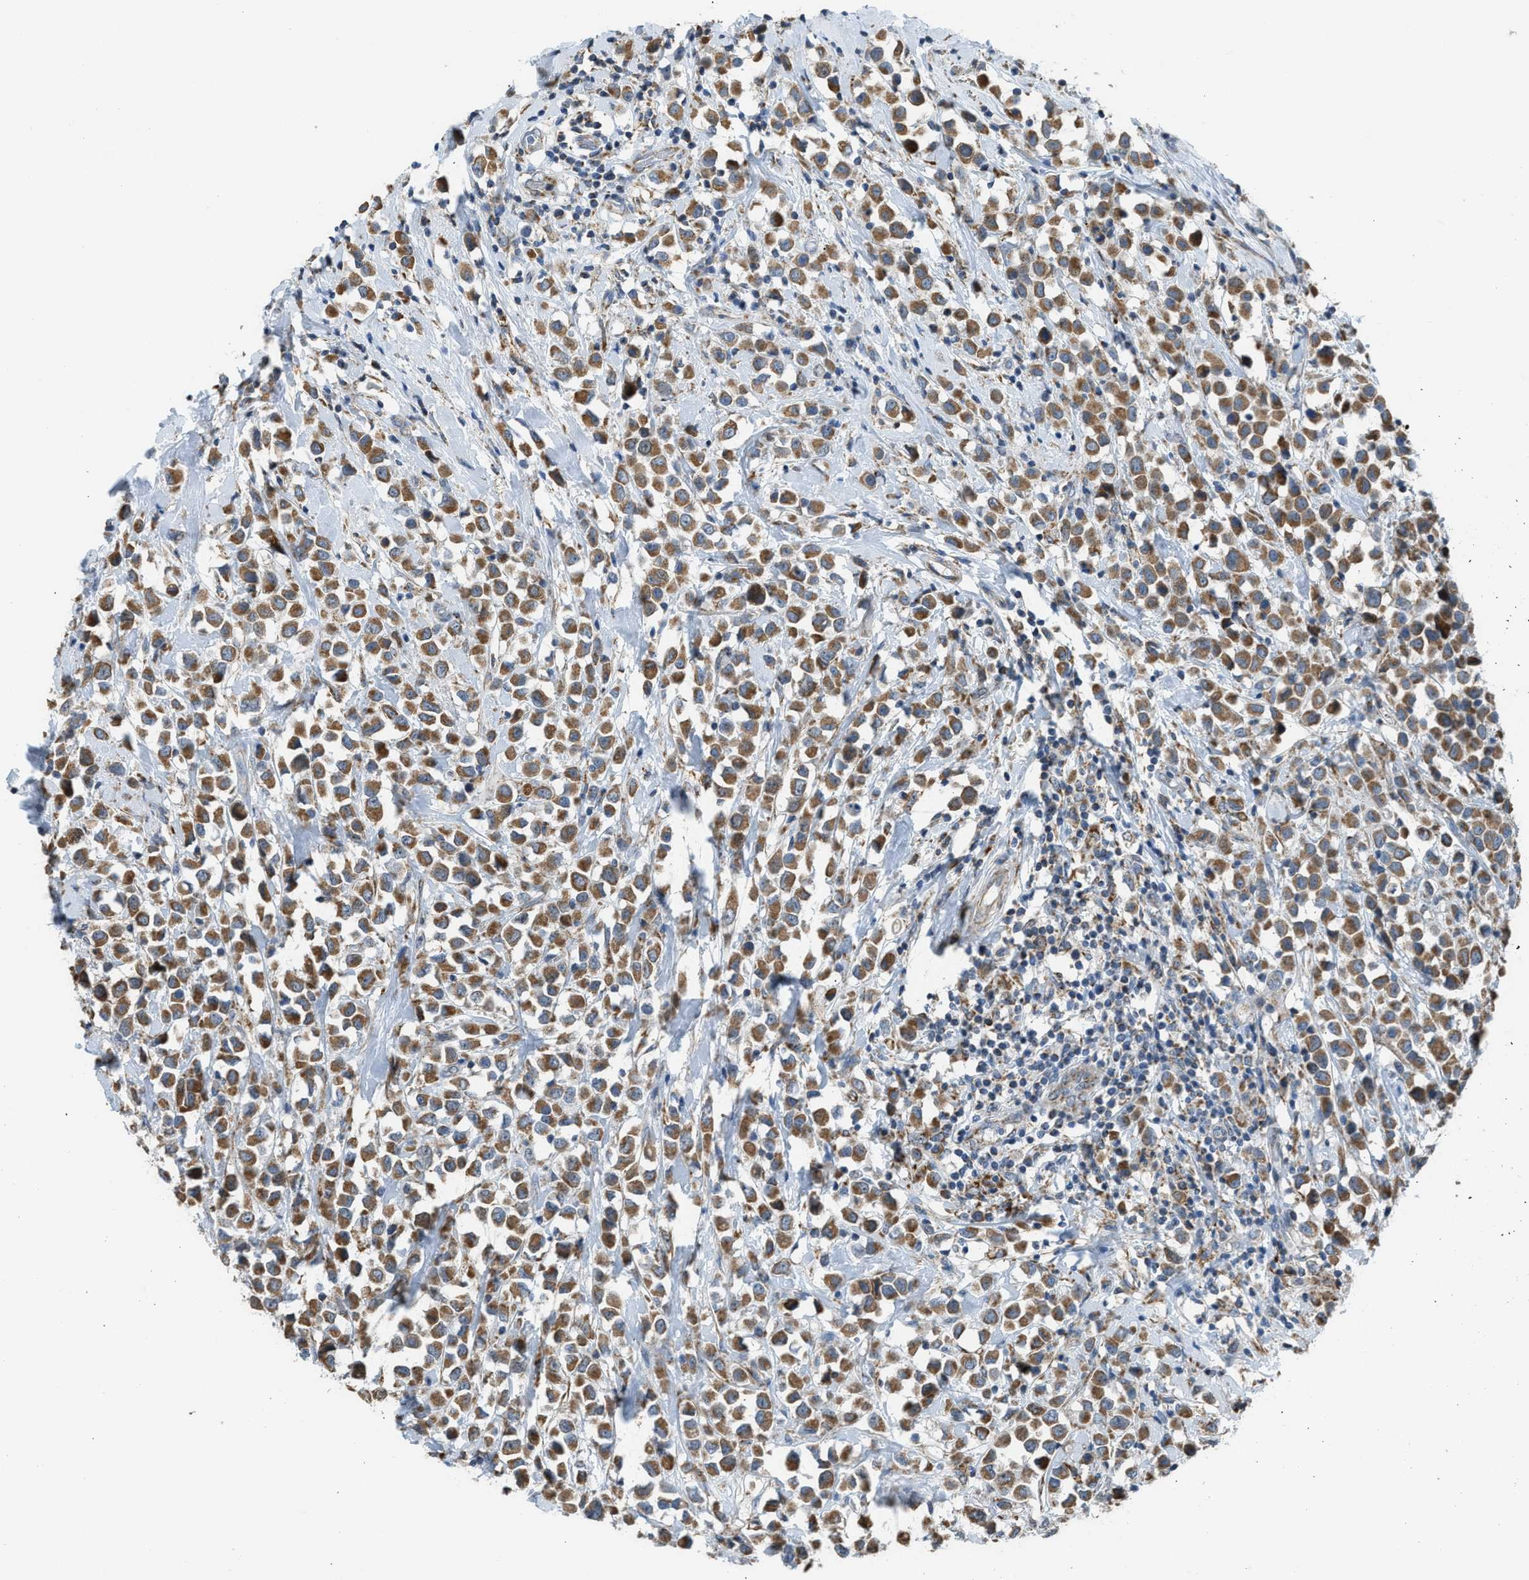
{"staining": {"intensity": "moderate", "quantity": ">75%", "location": "cytoplasmic/membranous"}, "tissue": "breast cancer", "cell_type": "Tumor cells", "image_type": "cancer", "snomed": [{"axis": "morphology", "description": "Duct carcinoma"}, {"axis": "topography", "description": "Breast"}], "caption": "Breast cancer (infiltrating ductal carcinoma) was stained to show a protein in brown. There is medium levels of moderate cytoplasmic/membranous staining in about >75% of tumor cells.", "gene": "SMIM20", "patient": {"sex": "female", "age": 61}}